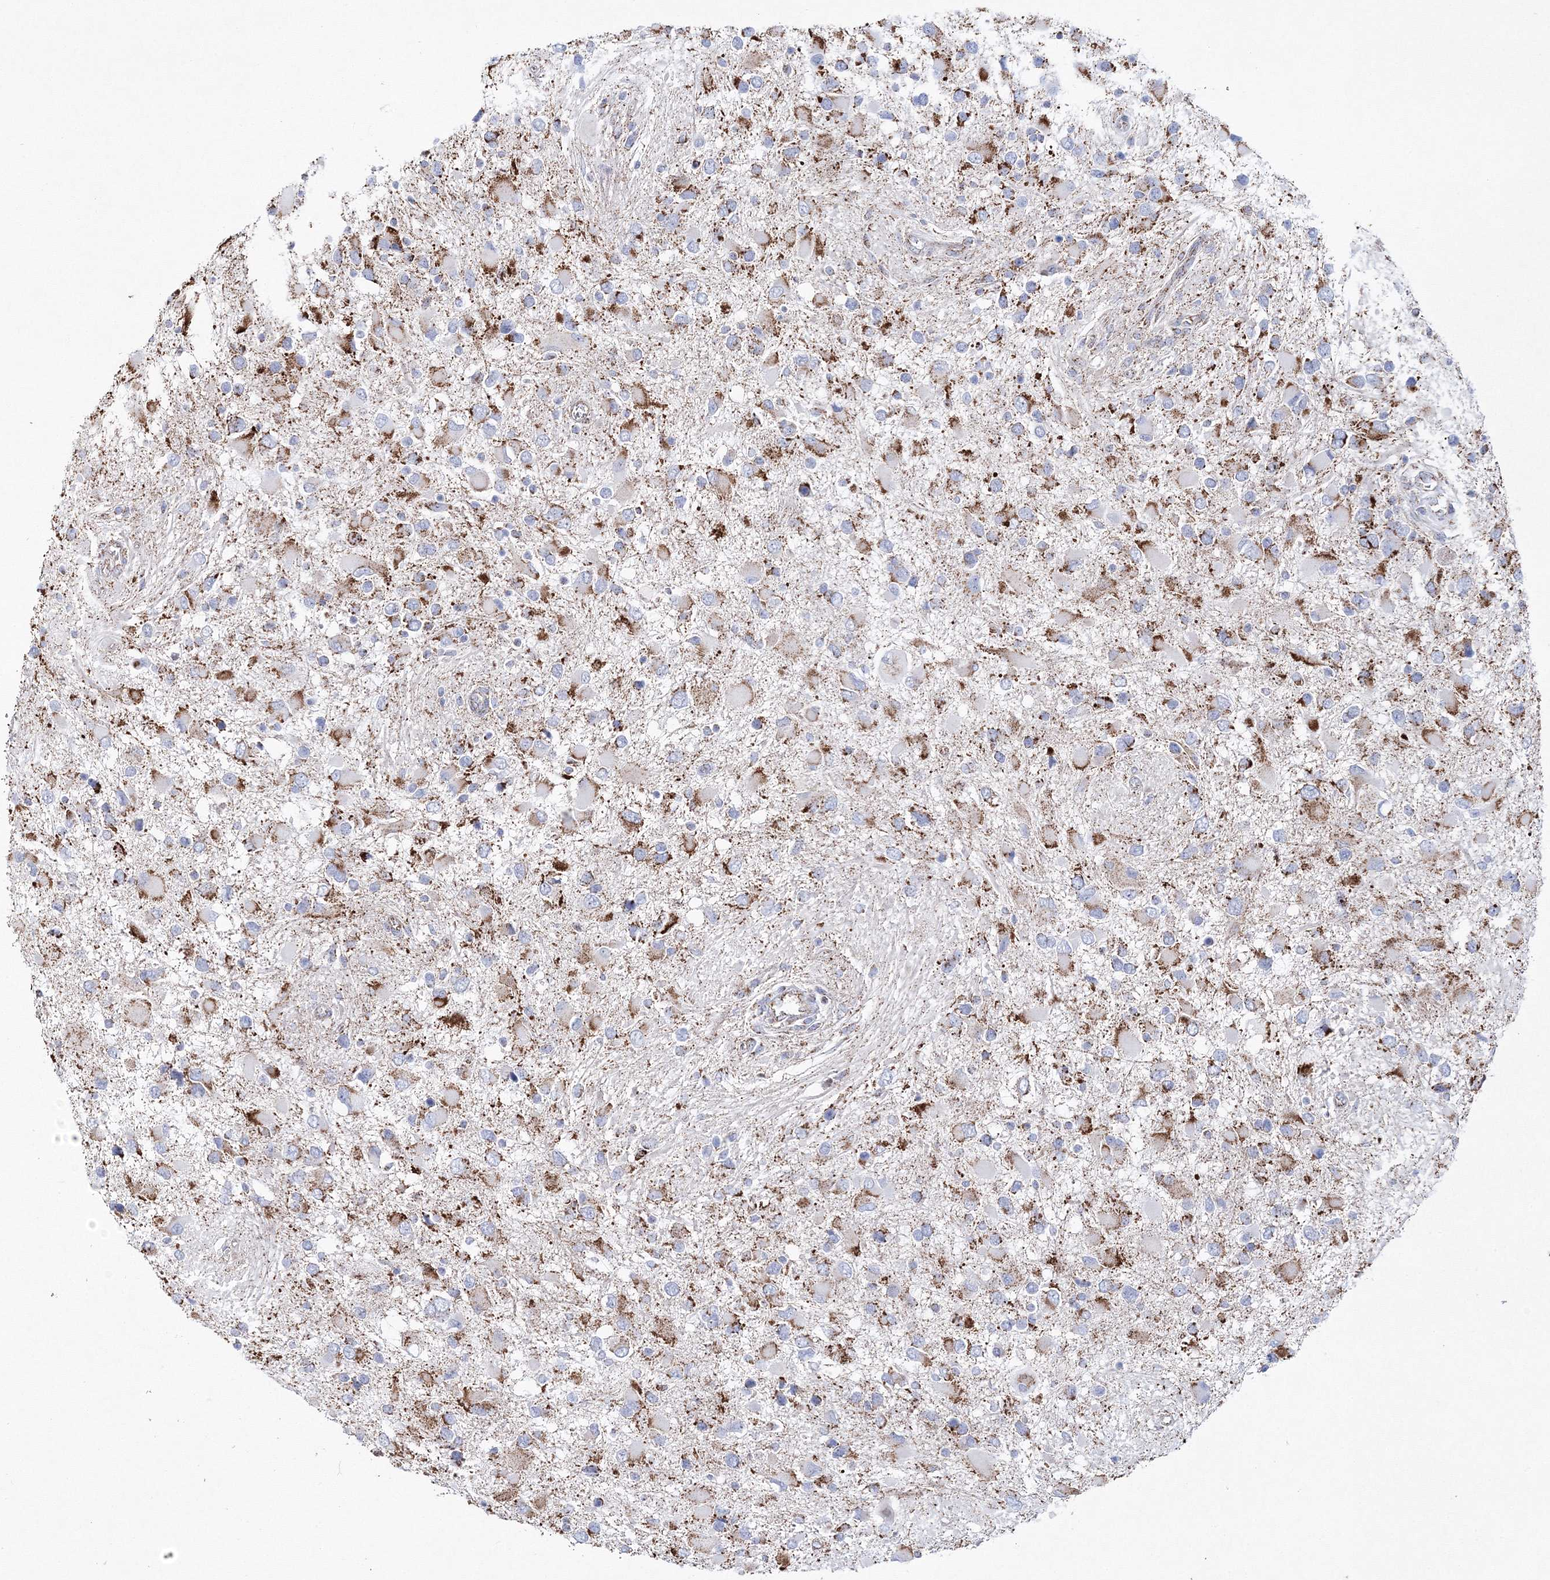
{"staining": {"intensity": "strong", "quantity": "25%-75%", "location": "cytoplasmic/membranous"}, "tissue": "glioma", "cell_type": "Tumor cells", "image_type": "cancer", "snomed": [{"axis": "morphology", "description": "Glioma, malignant, High grade"}, {"axis": "topography", "description": "Brain"}], "caption": "Tumor cells demonstrate high levels of strong cytoplasmic/membranous expression in approximately 25%-75% of cells in human malignant glioma (high-grade).", "gene": "HIBCH", "patient": {"sex": "male", "age": 53}}